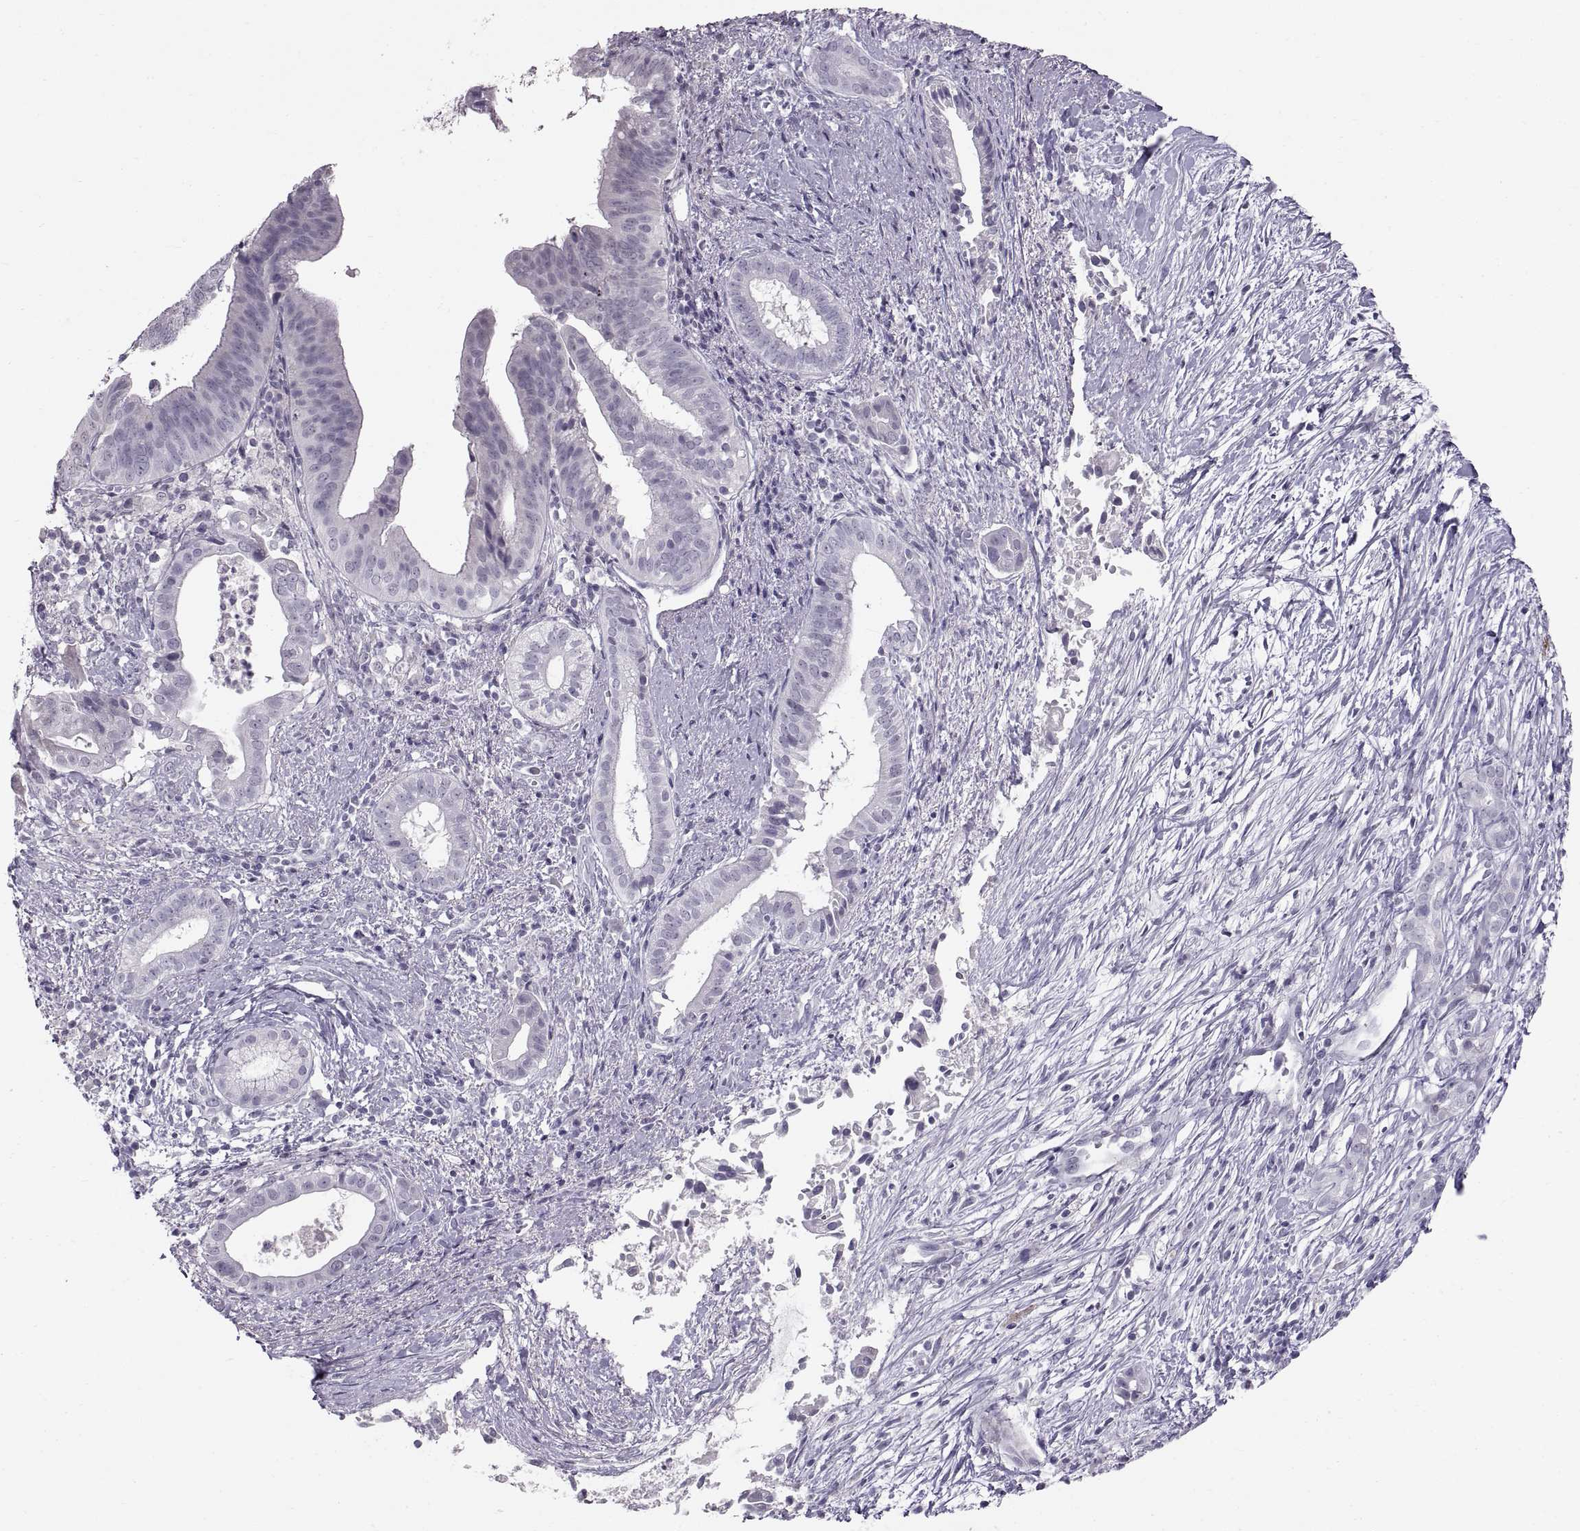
{"staining": {"intensity": "negative", "quantity": "none", "location": "none"}, "tissue": "pancreatic cancer", "cell_type": "Tumor cells", "image_type": "cancer", "snomed": [{"axis": "morphology", "description": "Adenocarcinoma, NOS"}, {"axis": "topography", "description": "Pancreas"}], "caption": "IHC photomicrograph of neoplastic tissue: pancreatic adenocarcinoma stained with DAB (3,3'-diaminobenzidine) exhibits no significant protein positivity in tumor cells.", "gene": "SPACDR", "patient": {"sex": "male", "age": 61}}